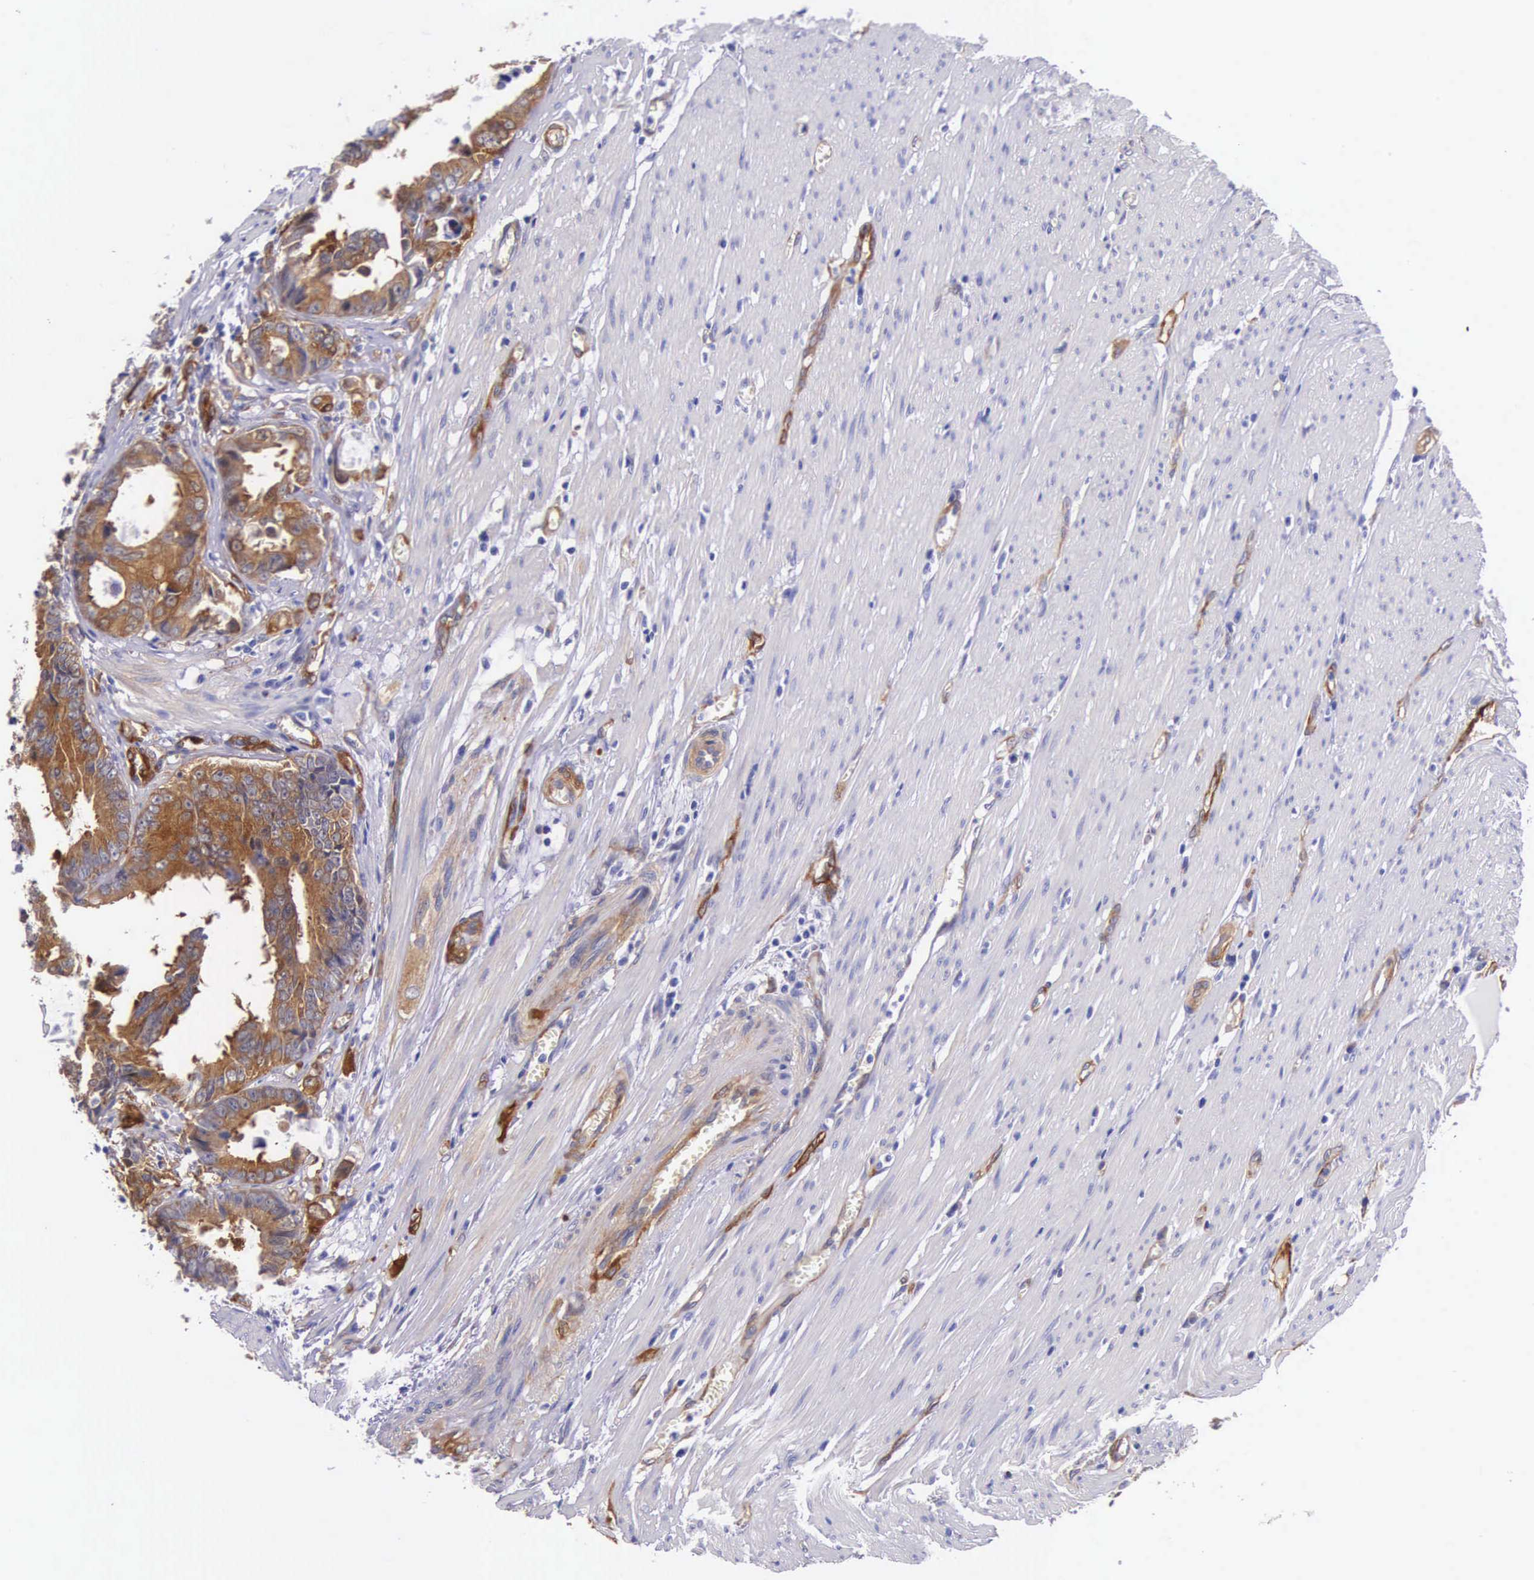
{"staining": {"intensity": "moderate", "quantity": ">75%", "location": "cytoplasmic/membranous"}, "tissue": "colorectal cancer", "cell_type": "Tumor cells", "image_type": "cancer", "snomed": [{"axis": "morphology", "description": "Adenocarcinoma, NOS"}, {"axis": "topography", "description": "Rectum"}], "caption": "Immunohistochemical staining of human colorectal cancer exhibits moderate cytoplasmic/membranous protein staining in approximately >75% of tumor cells.", "gene": "BCAR1", "patient": {"sex": "female", "age": 98}}